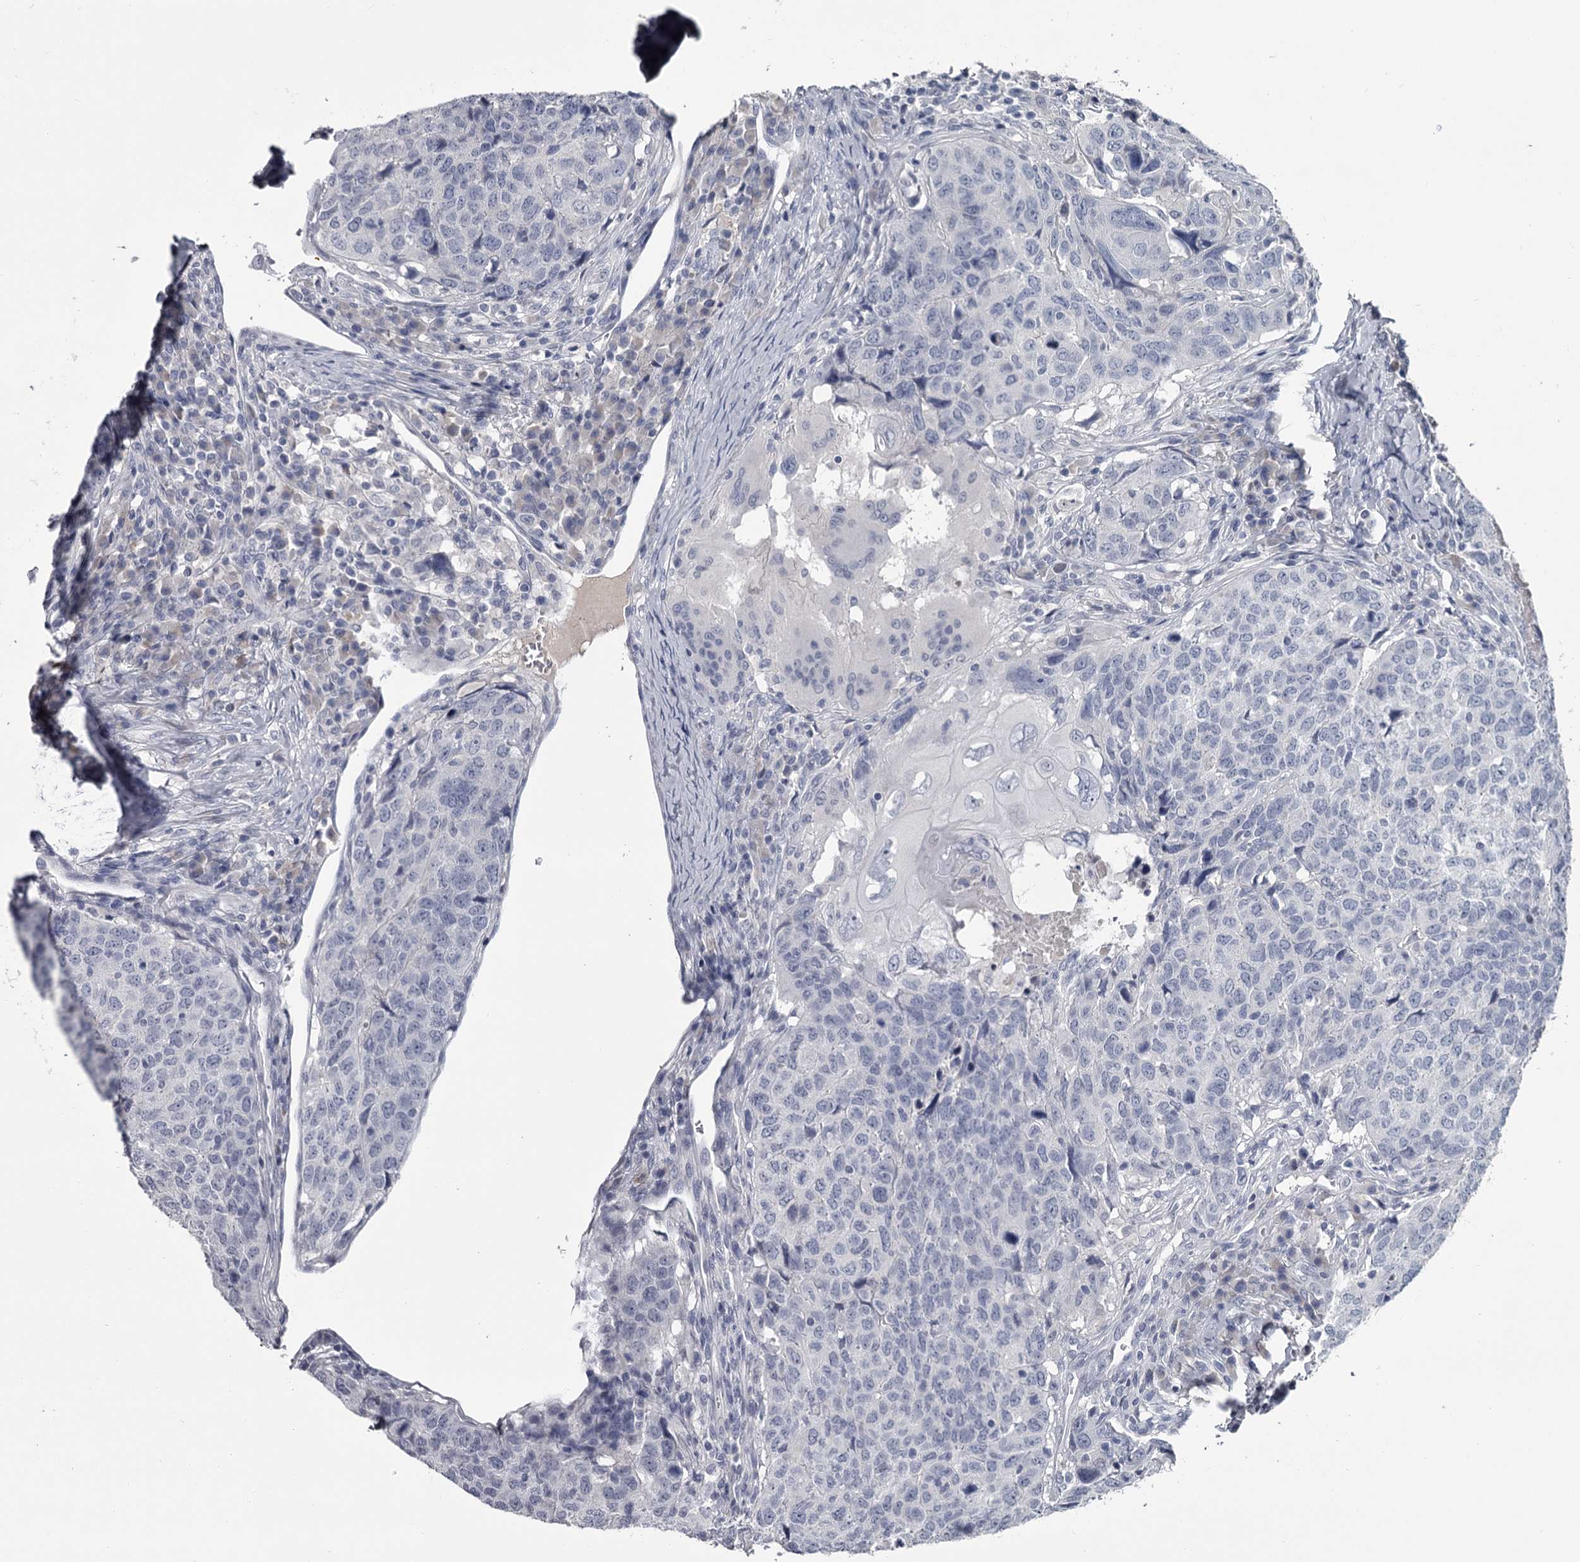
{"staining": {"intensity": "negative", "quantity": "none", "location": "none"}, "tissue": "head and neck cancer", "cell_type": "Tumor cells", "image_type": "cancer", "snomed": [{"axis": "morphology", "description": "Squamous cell carcinoma, NOS"}, {"axis": "topography", "description": "Head-Neck"}], "caption": "High power microscopy image of an IHC image of head and neck squamous cell carcinoma, revealing no significant expression in tumor cells.", "gene": "DAO", "patient": {"sex": "male", "age": 66}}